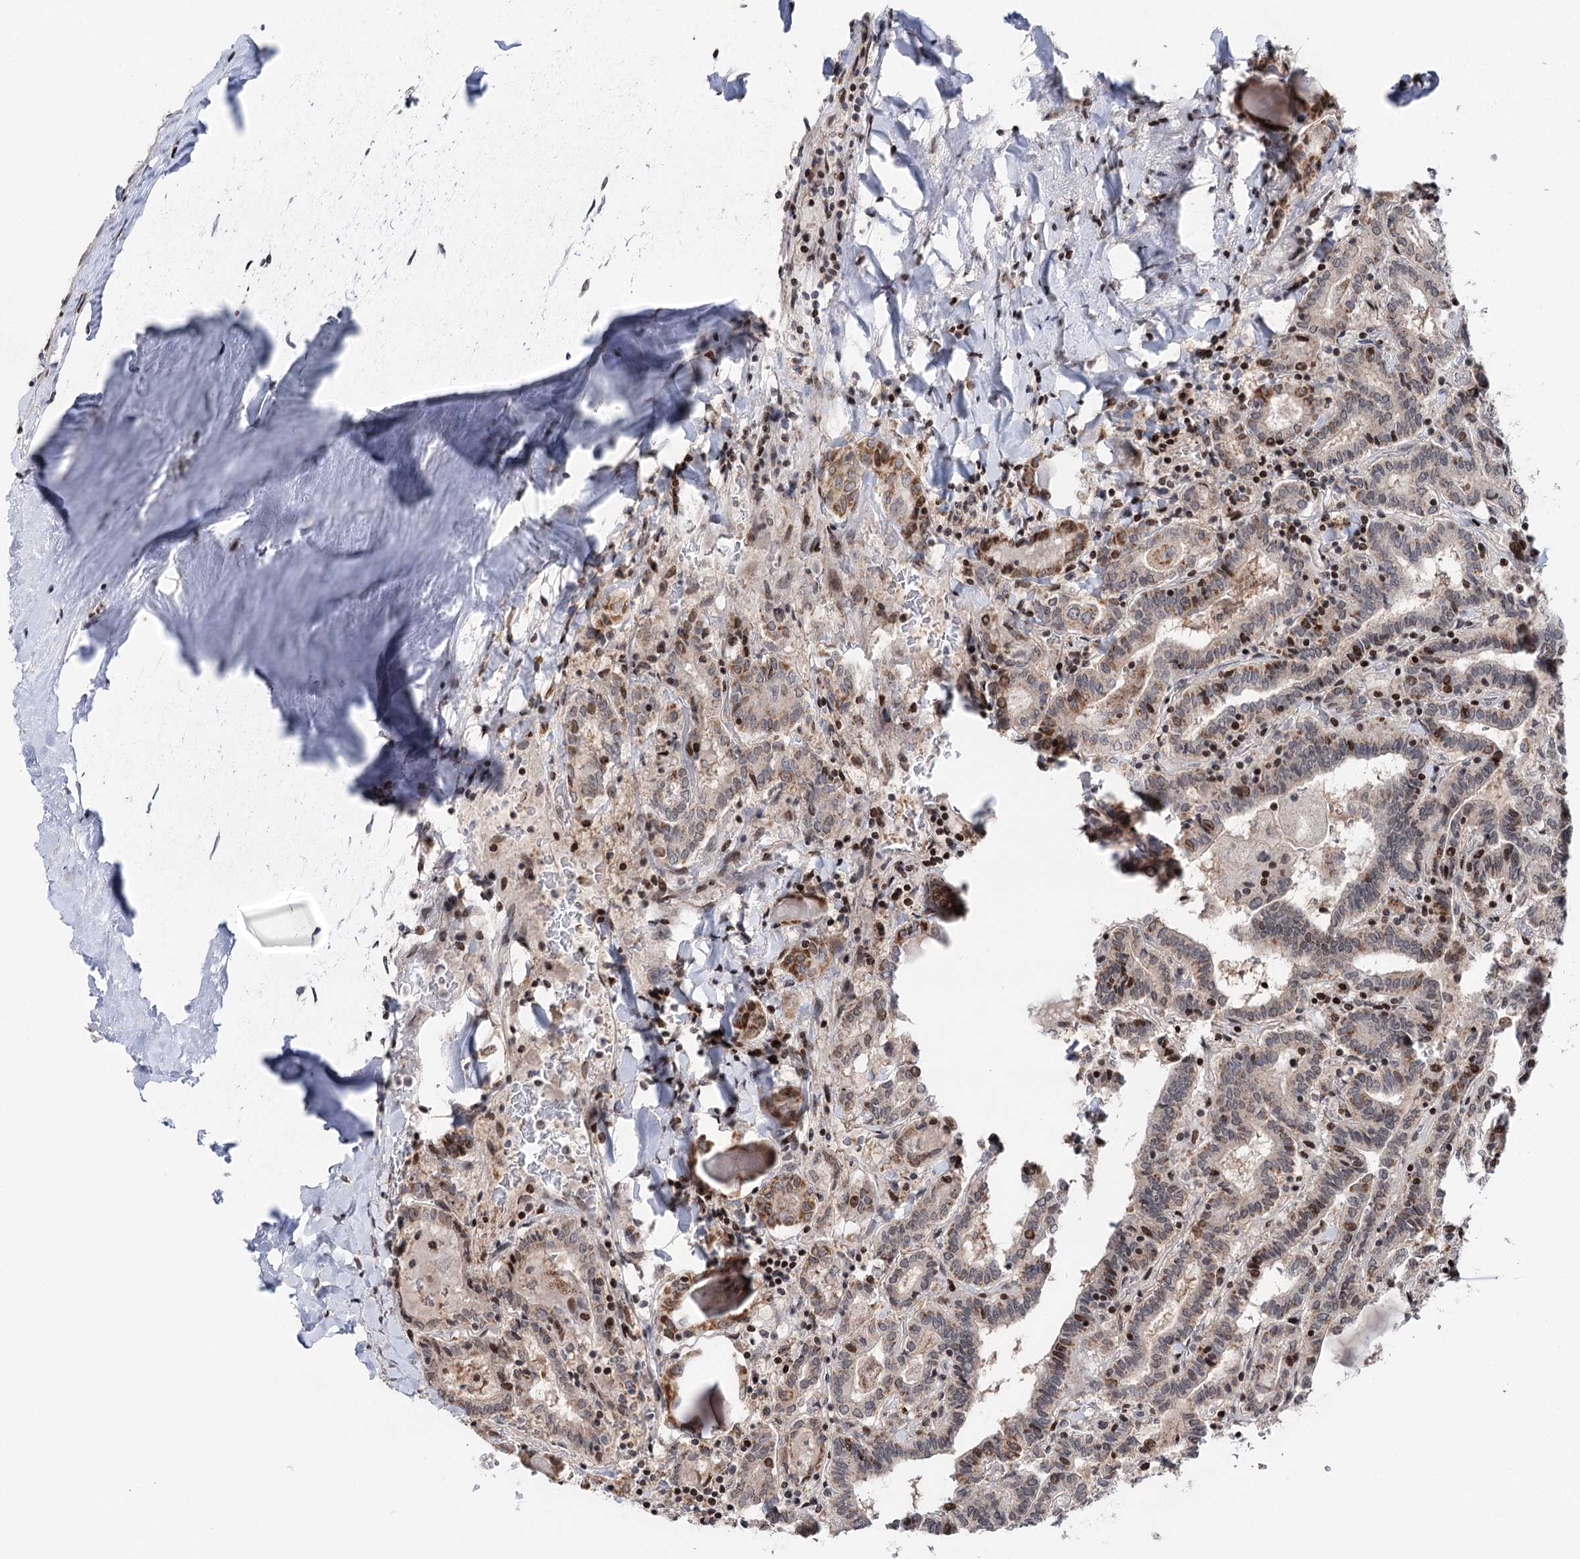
{"staining": {"intensity": "moderate", "quantity": ">75%", "location": "cytoplasmic/membranous"}, "tissue": "thyroid cancer", "cell_type": "Tumor cells", "image_type": "cancer", "snomed": [{"axis": "morphology", "description": "Papillary adenocarcinoma, NOS"}, {"axis": "topography", "description": "Thyroid gland"}], "caption": "Protein staining displays moderate cytoplasmic/membranous positivity in approximately >75% of tumor cells in thyroid cancer (papillary adenocarcinoma).", "gene": "PTGR1", "patient": {"sex": "female", "age": 72}}